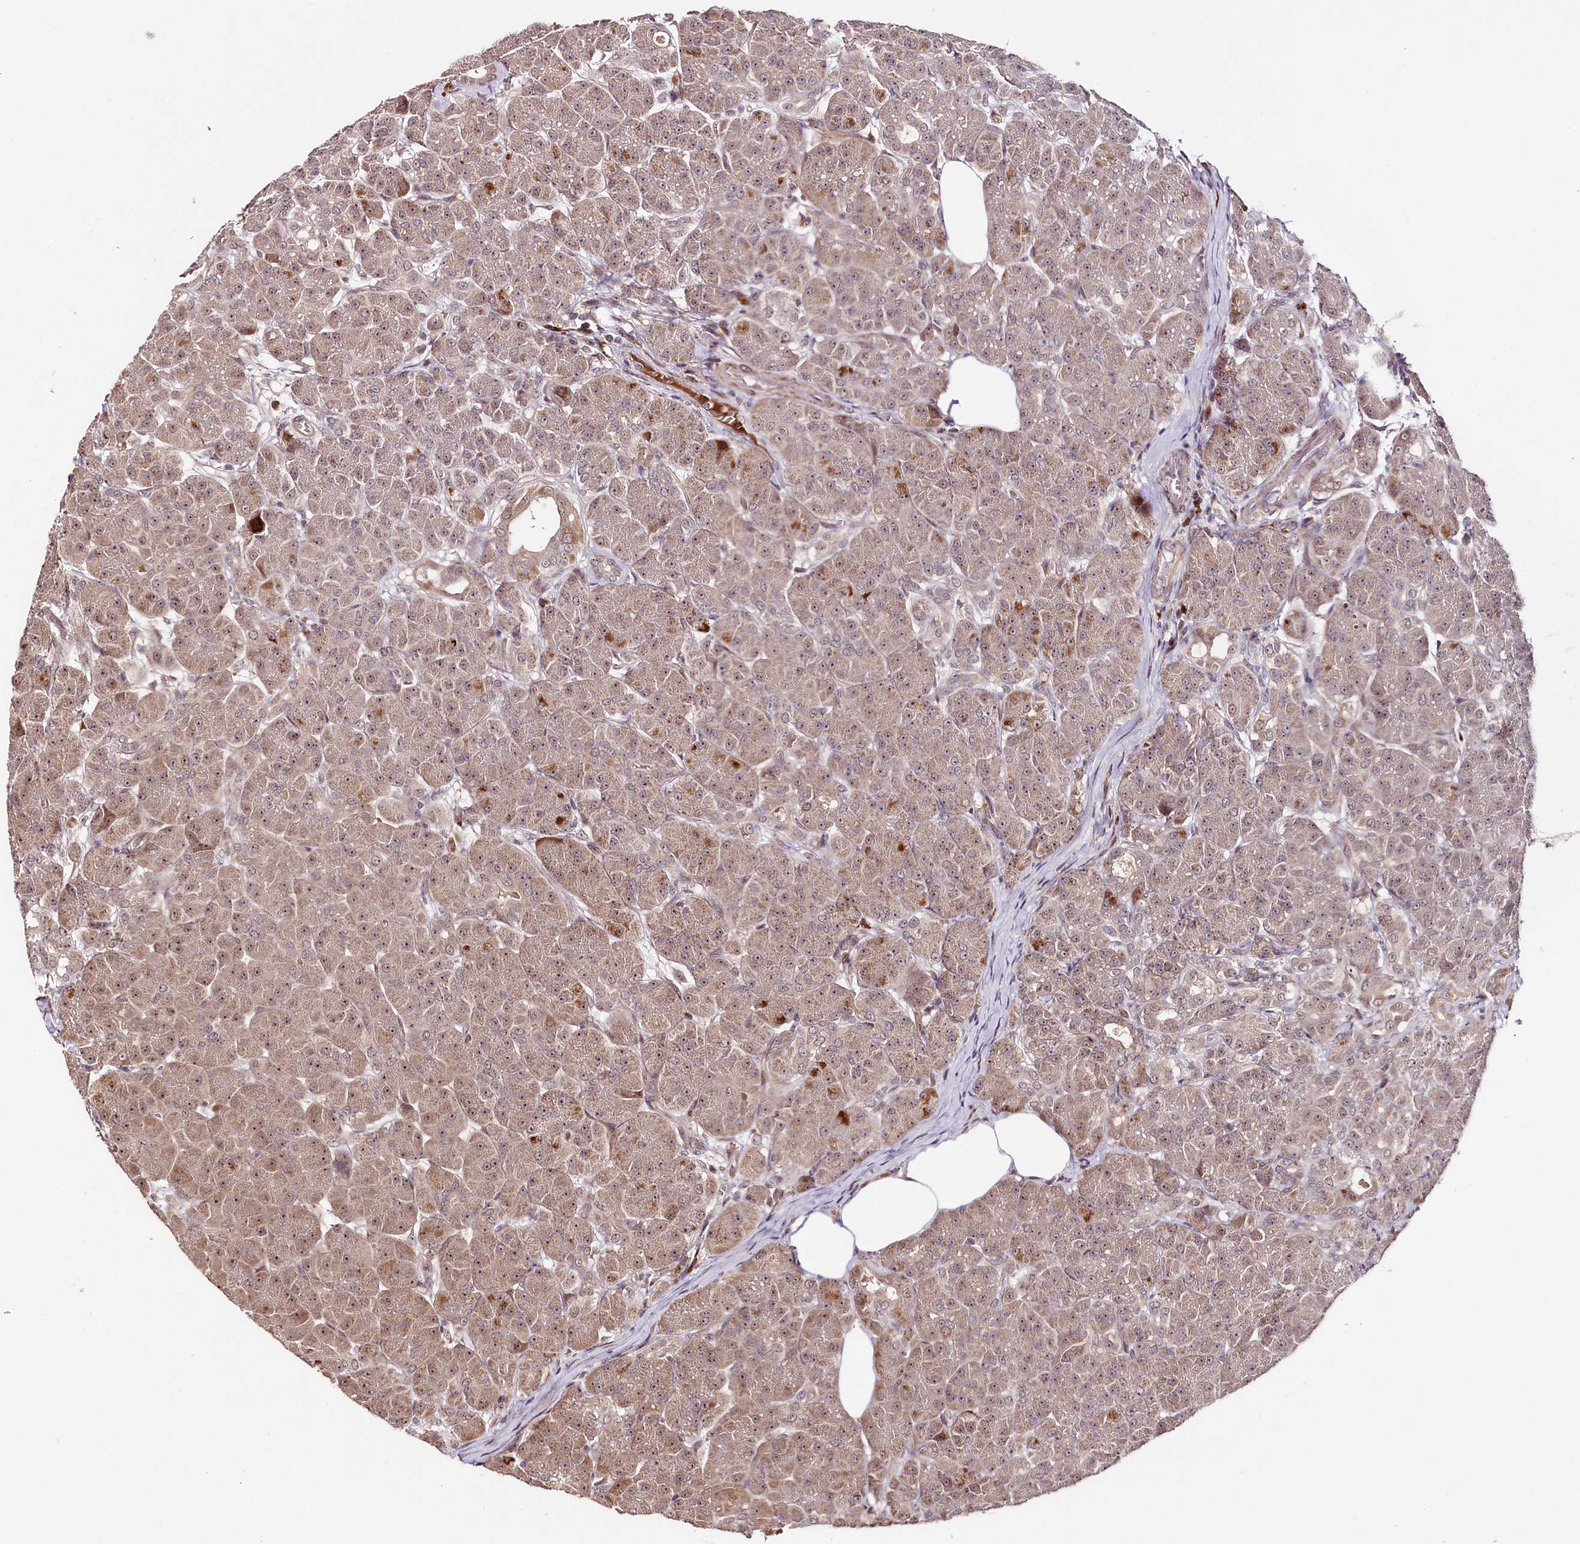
{"staining": {"intensity": "moderate", "quantity": ">75%", "location": "cytoplasmic/membranous,nuclear"}, "tissue": "pancreas", "cell_type": "Exocrine glandular cells", "image_type": "normal", "snomed": [{"axis": "morphology", "description": "Normal tissue, NOS"}, {"axis": "topography", "description": "Pancreas"}], "caption": "This is a histology image of IHC staining of normal pancreas, which shows moderate positivity in the cytoplasmic/membranous,nuclear of exocrine glandular cells.", "gene": "DMP1", "patient": {"sex": "male", "age": 63}}